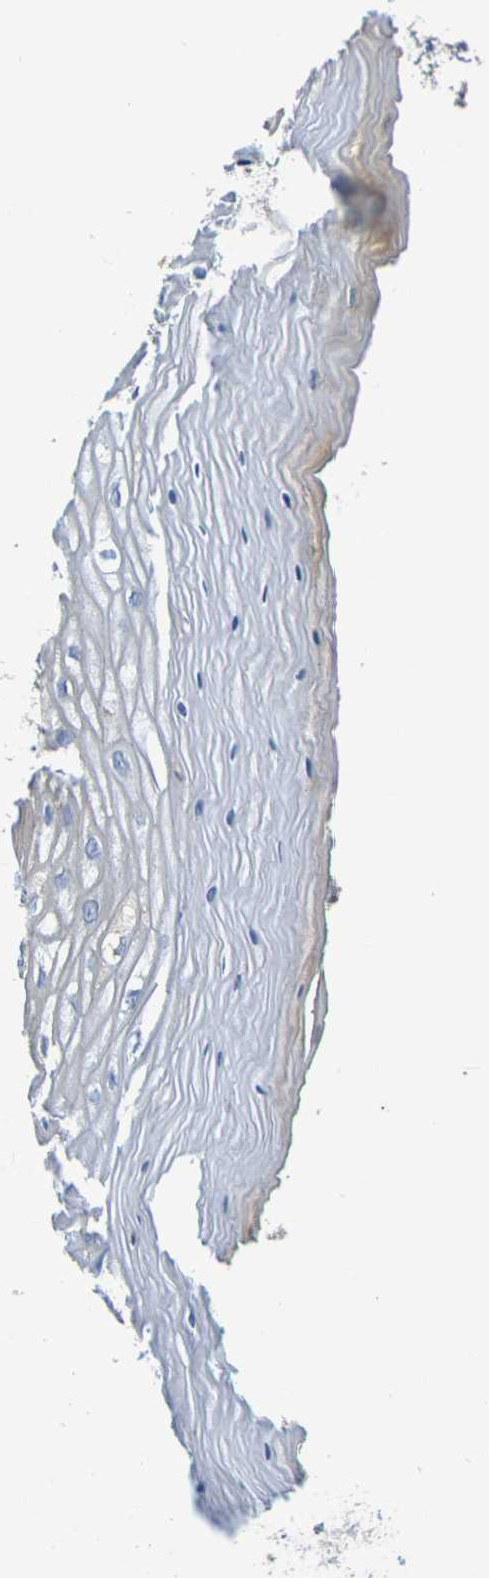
{"staining": {"intensity": "weak", "quantity": "25%-75%", "location": "cytoplasmic/membranous"}, "tissue": "cervix", "cell_type": "Glandular cells", "image_type": "normal", "snomed": [{"axis": "morphology", "description": "Normal tissue, NOS"}, {"axis": "topography", "description": "Cervix"}], "caption": "Weak cytoplasmic/membranous positivity for a protein is appreciated in approximately 25%-75% of glandular cells of normal cervix using immunohistochemistry (IHC).", "gene": "C1QA", "patient": {"sex": "female", "age": 55}}